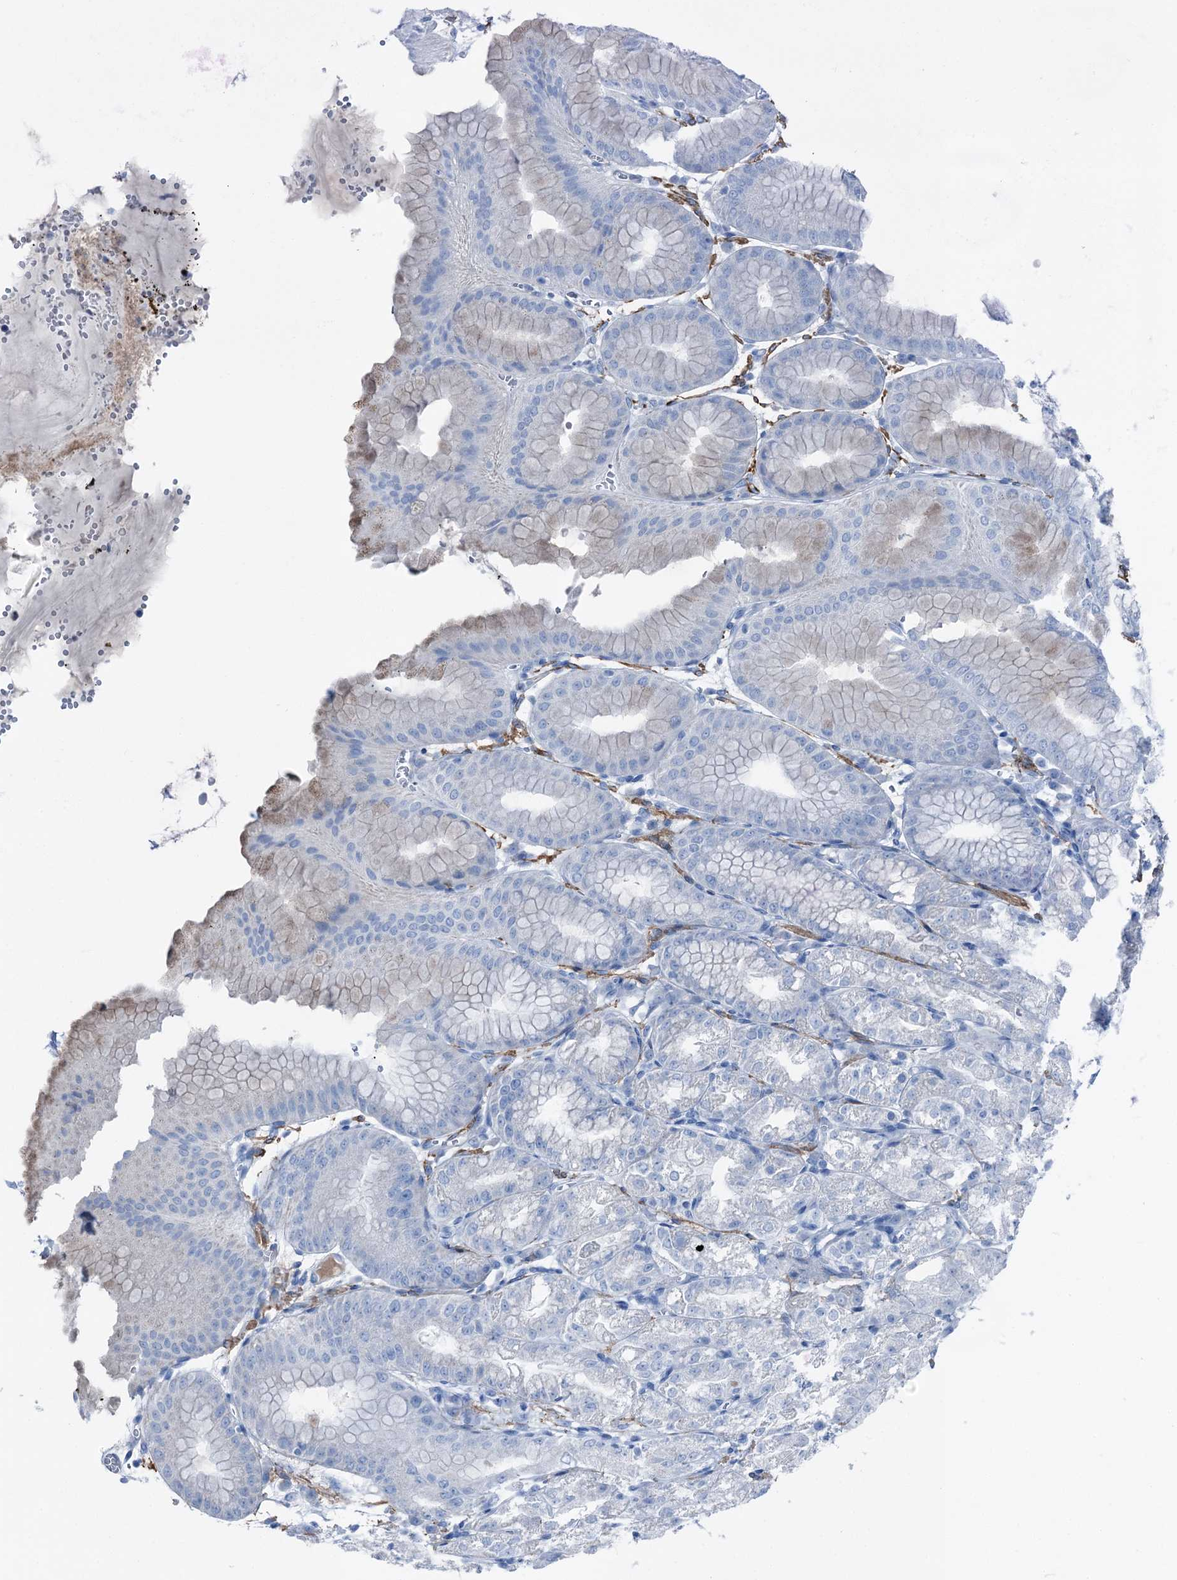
{"staining": {"intensity": "negative", "quantity": "none", "location": "none"}, "tissue": "stomach", "cell_type": "Glandular cells", "image_type": "normal", "snomed": [{"axis": "morphology", "description": "Normal tissue, NOS"}, {"axis": "topography", "description": "Stomach, lower"}], "caption": "Protein analysis of unremarkable stomach exhibits no significant expression in glandular cells.", "gene": "DDIAS", "patient": {"sex": "male", "age": 71}}